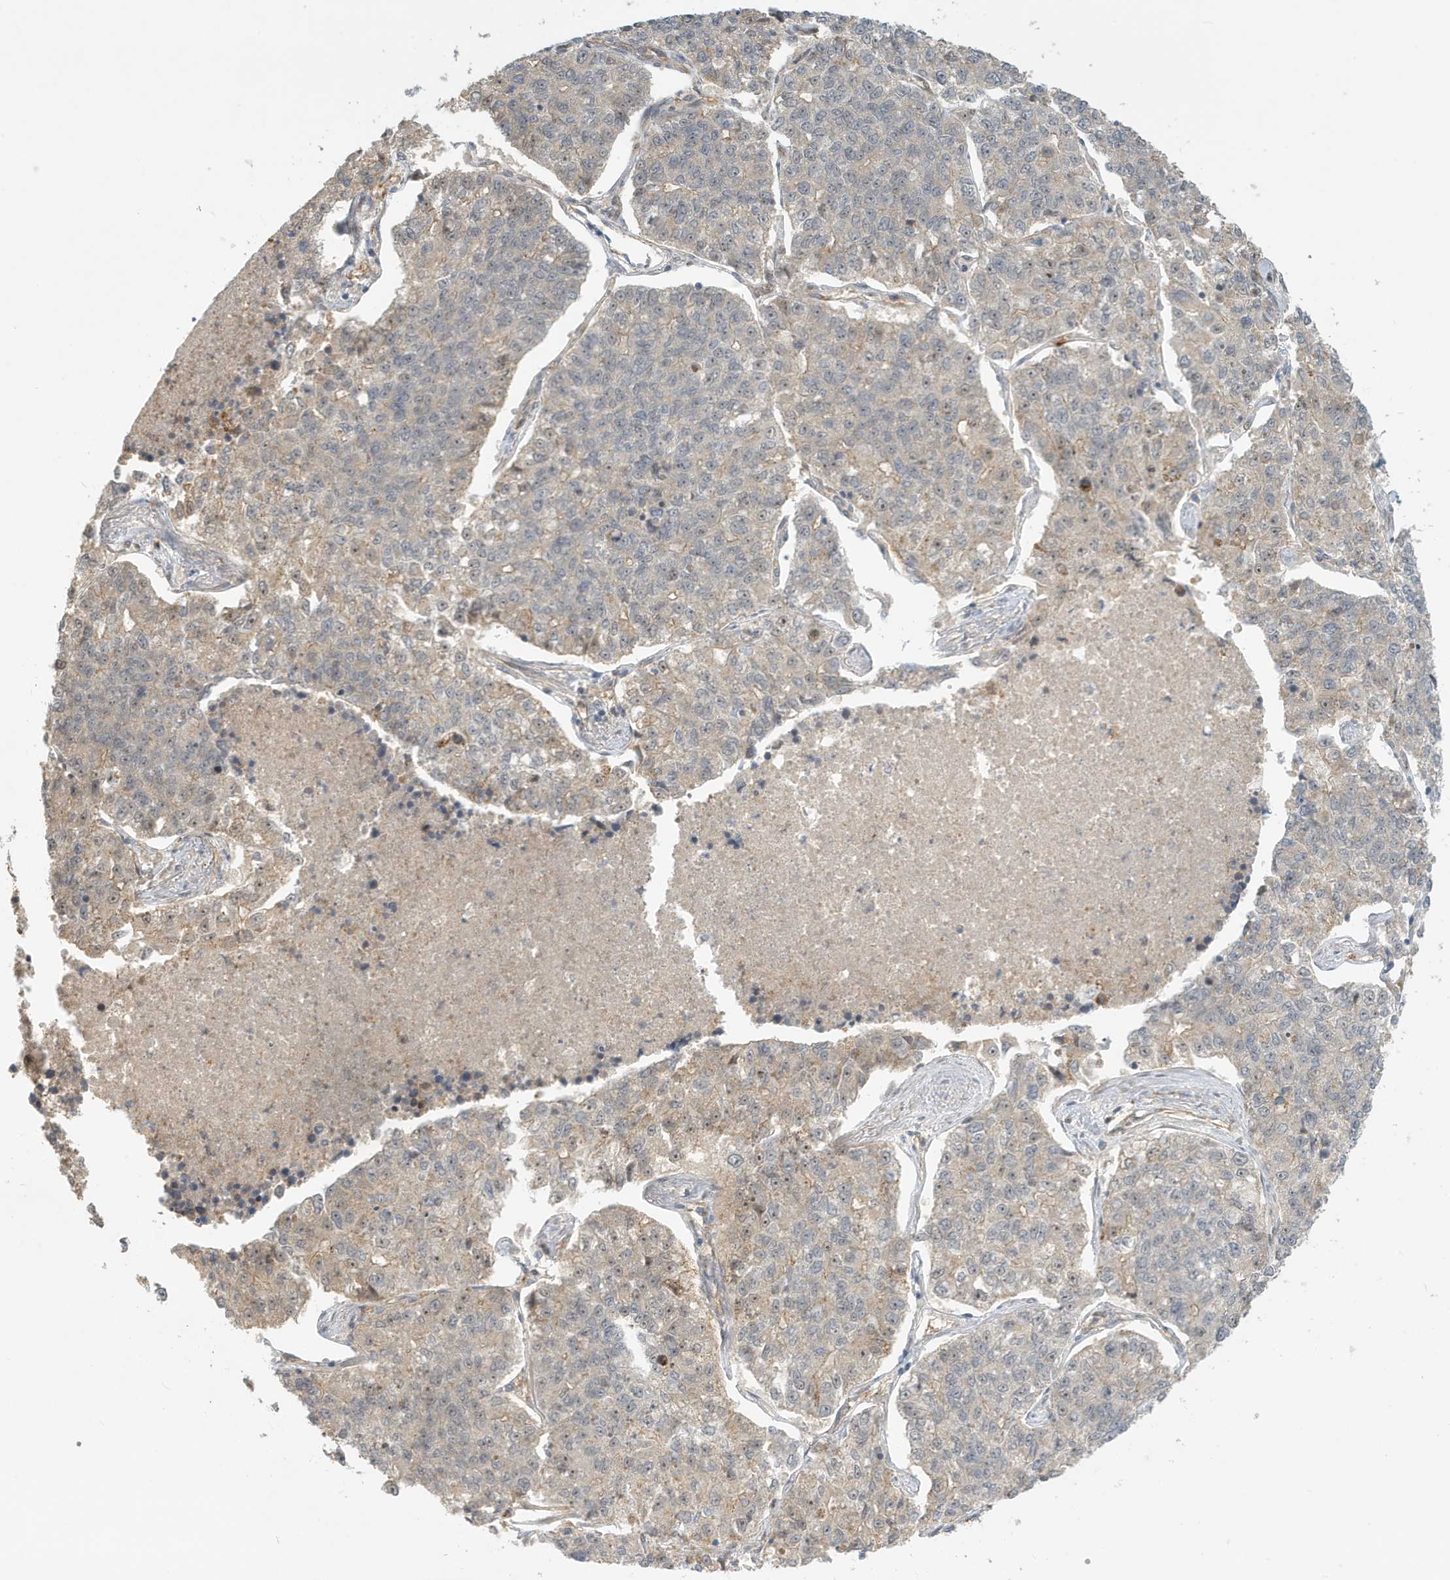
{"staining": {"intensity": "negative", "quantity": "none", "location": "none"}, "tissue": "lung cancer", "cell_type": "Tumor cells", "image_type": "cancer", "snomed": [{"axis": "morphology", "description": "Adenocarcinoma, NOS"}, {"axis": "topography", "description": "Lung"}], "caption": "High power microscopy micrograph of an immunohistochemistry (IHC) photomicrograph of lung adenocarcinoma, revealing no significant staining in tumor cells.", "gene": "FYCO1", "patient": {"sex": "male", "age": 49}}